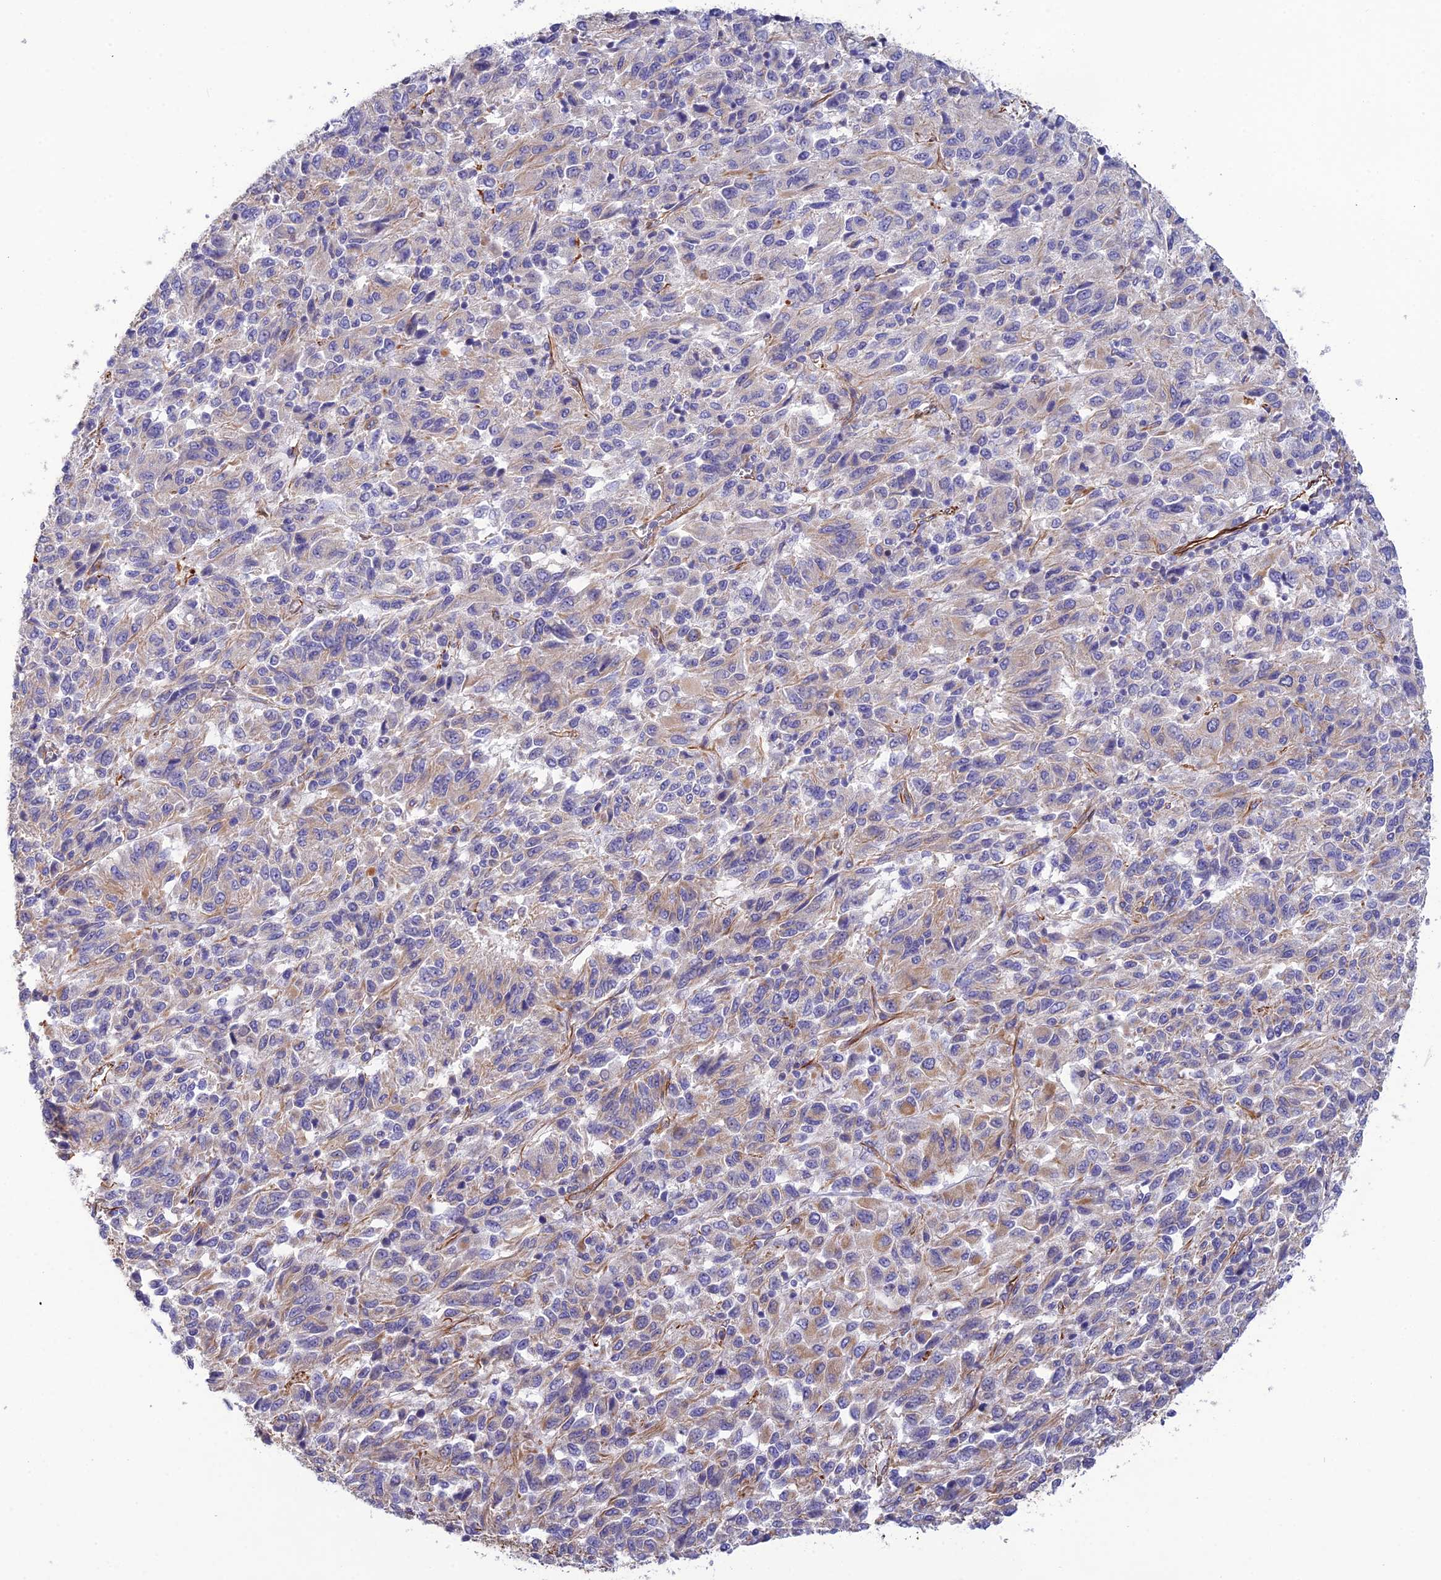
{"staining": {"intensity": "moderate", "quantity": "<25%", "location": "cytoplasmic/membranous"}, "tissue": "melanoma", "cell_type": "Tumor cells", "image_type": "cancer", "snomed": [{"axis": "morphology", "description": "Malignant melanoma, Metastatic site"}, {"axis": "topography", "description": "Lung"}], "caption": "Immunohistochemistry histopathology image of malignant melanoma (metastatic site) stained for a protein (brown), which shows low levels of moderate cytoplasmic/membranous staining in approximately <25% of tumor cells.", "gene": "FBXL20", "patient": {"sex": "male", "age": 64}}